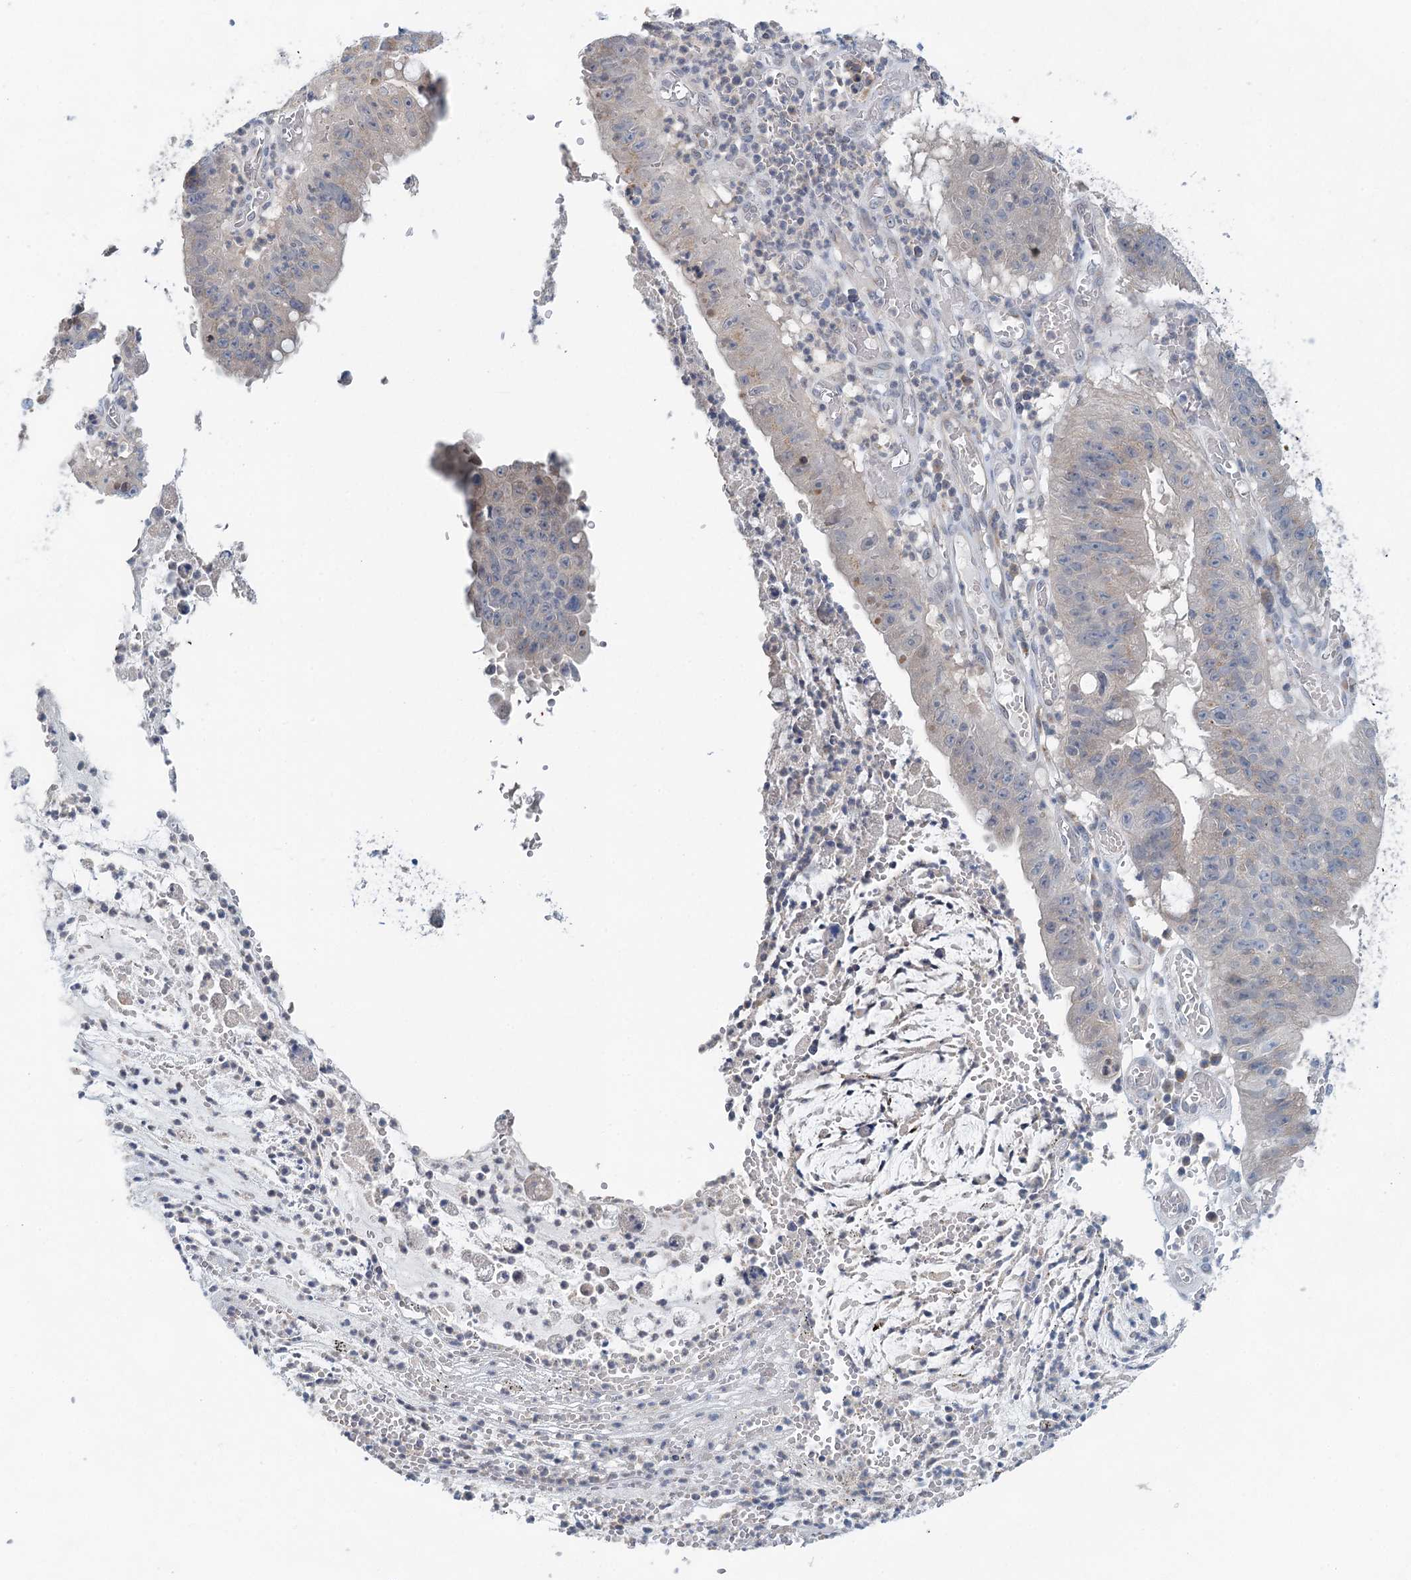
{"staining": {"intensity": "negative", "quantity": "none", "location": "none"}, "tissue": "stomach cancer", "cell_type": "Tumor cells", "image_type": "cancer", "snomed": [{"axis": "morphology", "description": "Adenocarcinoma, NOS"}, {"axis": "topography", "description": "Stomach"}], "caption": "Image shows no significant protein staining in tumor cells of stomach cancer.", "gene": "BLTP1", "patient": {"sex": "male", "age": 59}}